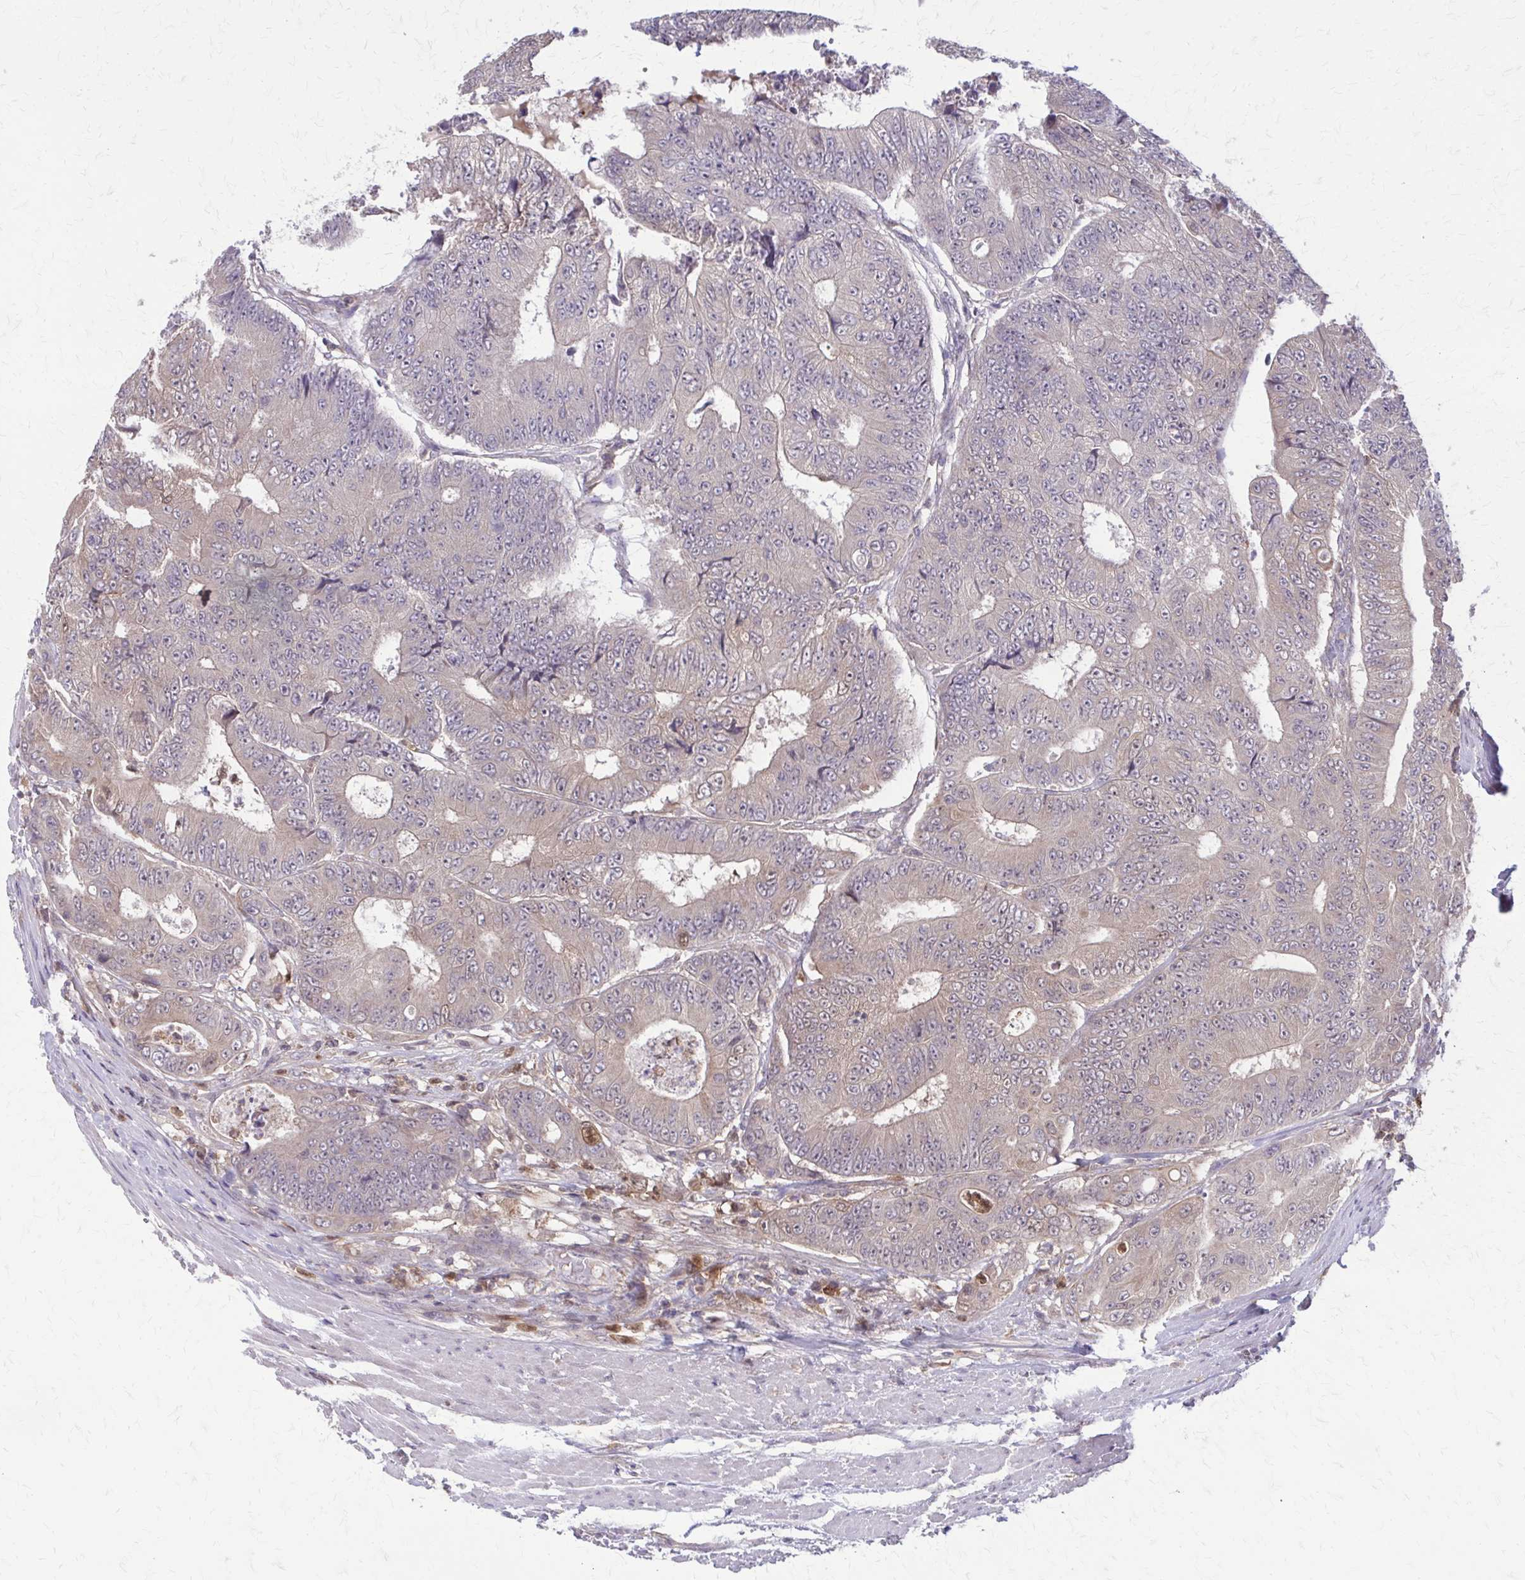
{"staining": {"intensity": "weak", "quantity": "25%-75%", "location": "cytoplasmic/membranous"}, "tissue": "colorectal cancer", "cell_type": "Tumor cells", "image_type": "cancer", "snomed": [{"axis": "morphology", "description": "Adenocarcinoma, NOS"}, {"axis": "topography", "description": "Colon"}], "caption": "Weak cytoplasmic/membranous staining is appreciated in approximately 25%-75% of tumor cells in adenocarcinoma (colorectal).", "gene": "NRBF2", "patient": {"sex": "female", "age": 48}}